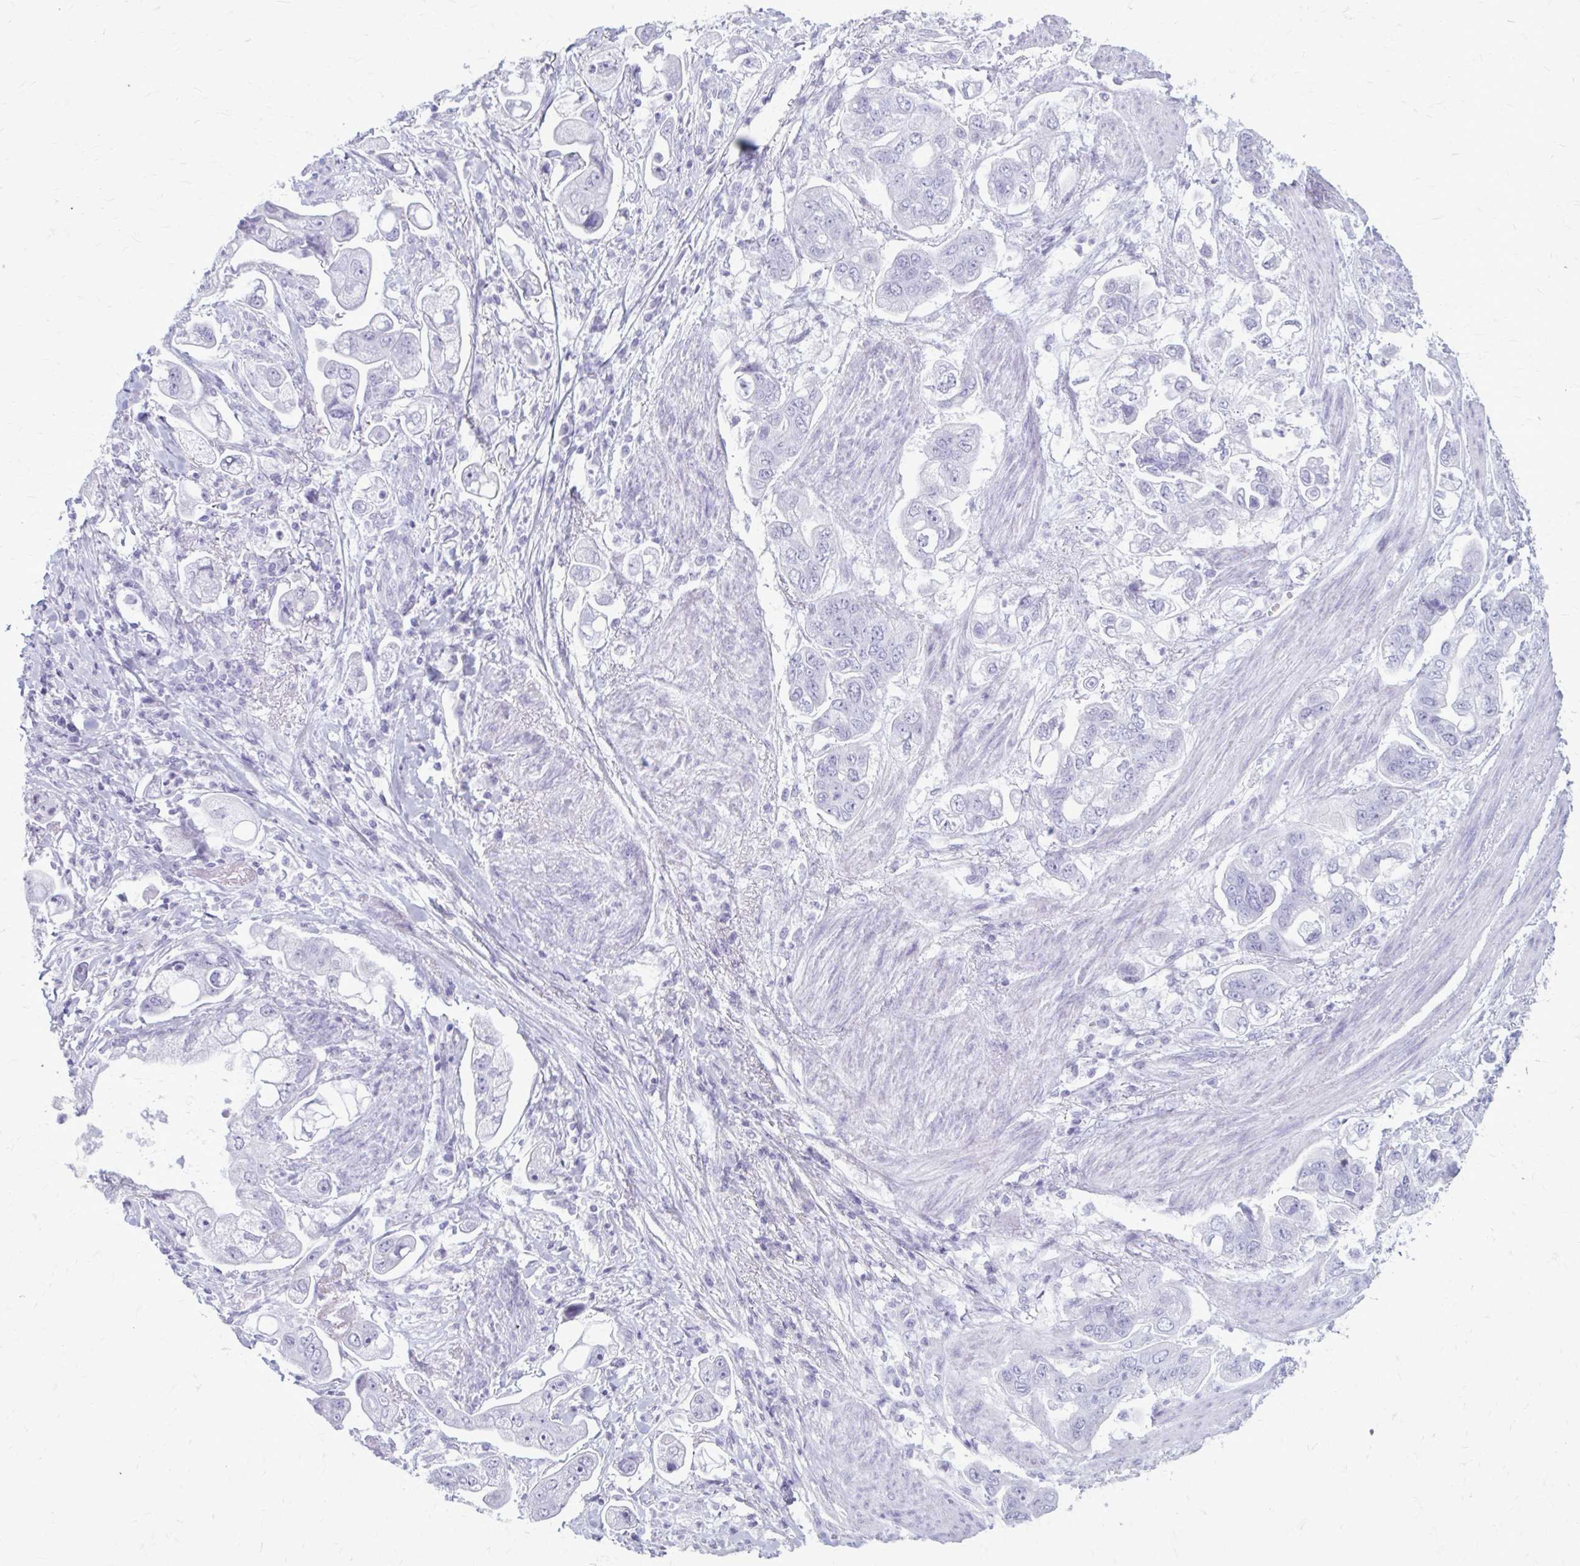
{"staining": {"intensity": "negative", "quantity": "none", "location": "none"}, "tissue": "stomach cancer", "cell_type": "Tumor cells", "image_type": "cancer", "snomed": [{"axis": "morphology", "description": "Adenocarcinoma, NOS"}, {"axis": "topography", "description": "Stomach"}], "caption": "The immunohistochemistry histopathology image has no significant expression in tumor cells of stomach cancer (adenocarcinoma) tissue.", "gene": "KRT5", "patient": {"sex": "male", "age": 62}}